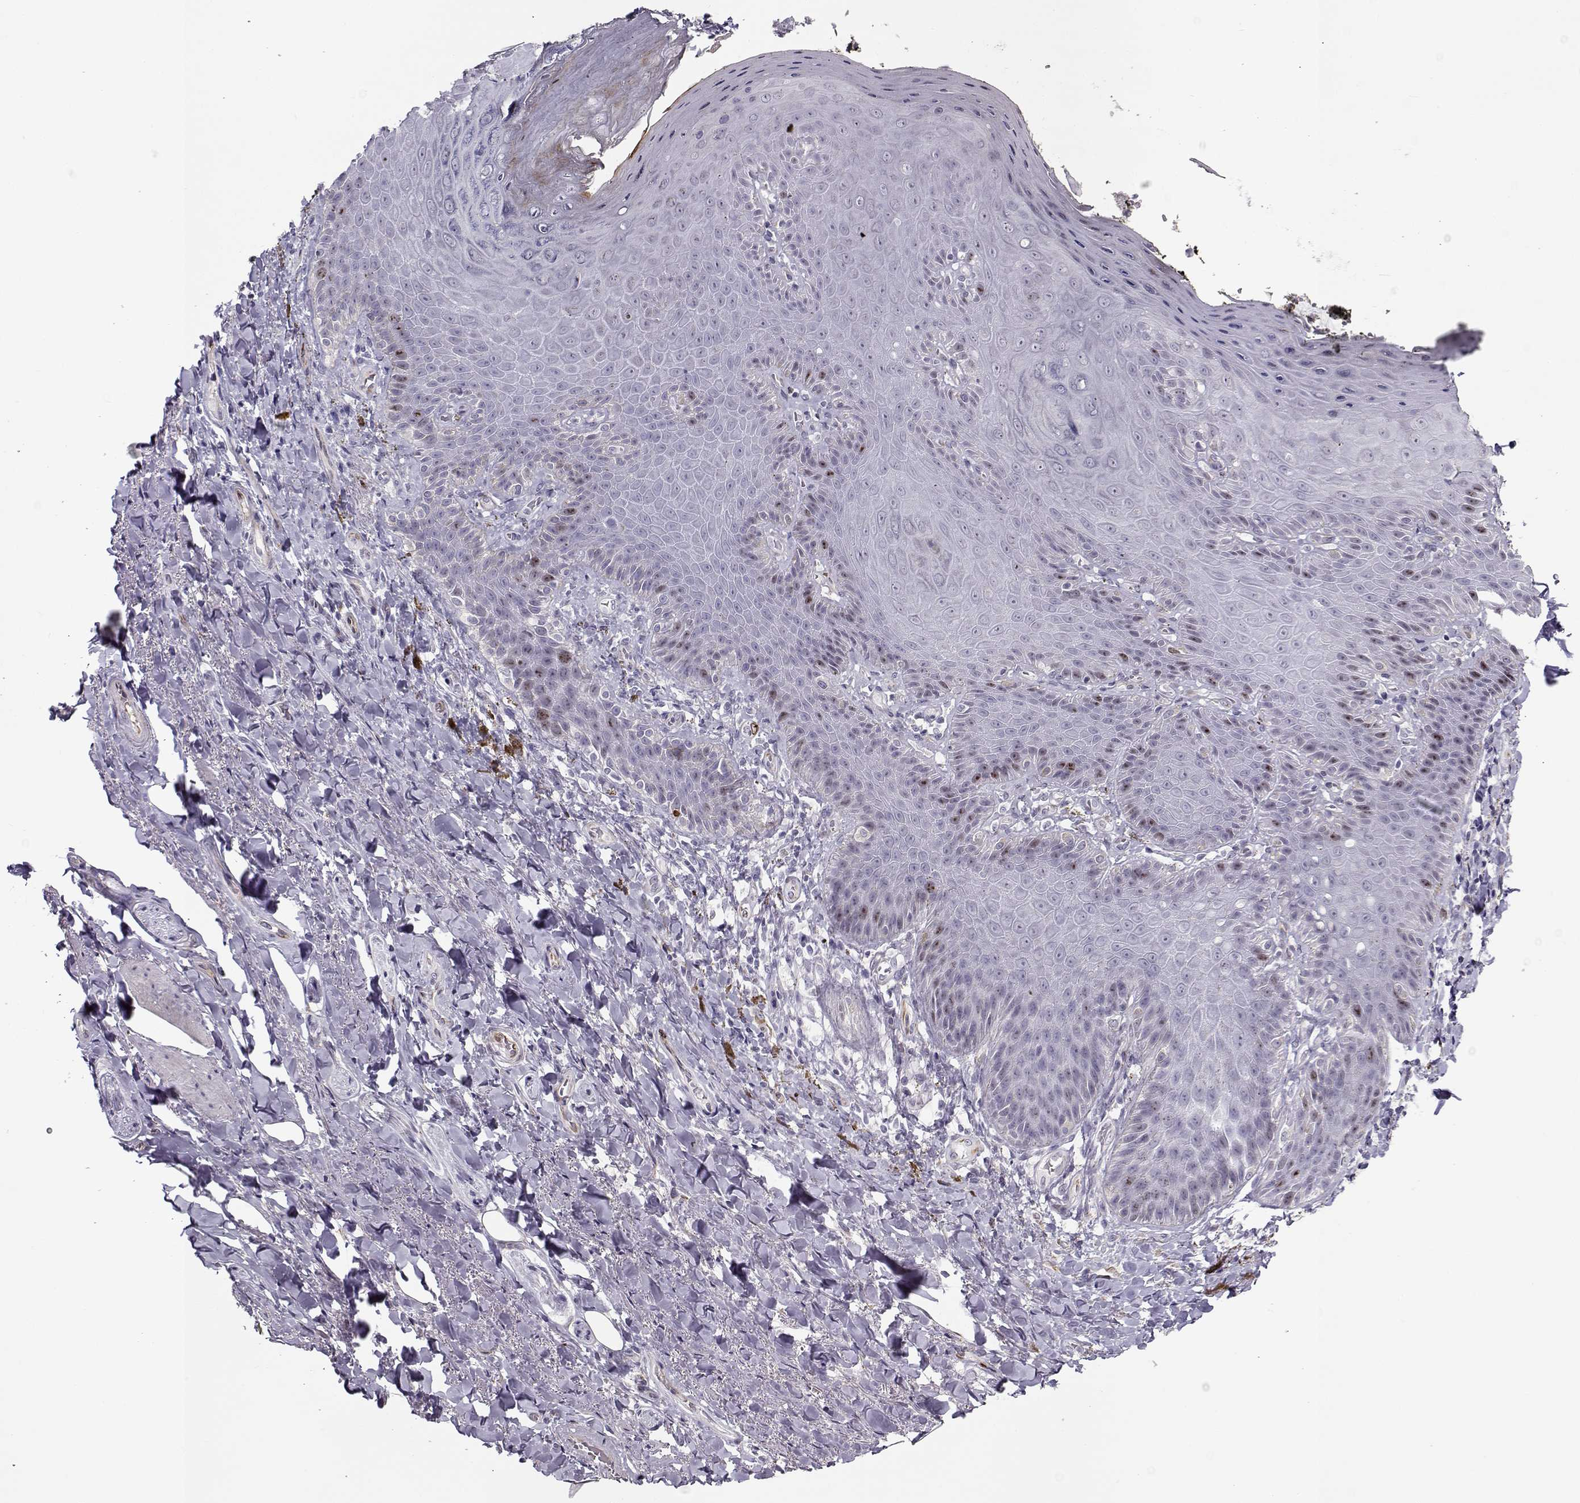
{"staining": {"intensity": "negative", "quantity": "none", "location": "none"}, "tissue": "adipose tissue", "cell_type": "Adipocytes", "image_type": "normal", "snomed": [{"axis": "morphology", "description": "Normal tissue, NOS"}, {"axis": "topography", "description": "Anal"}, {"axis": "topography", "description": "Peripheral nerve tissue"}], "caption": "This is a image of immunohistochemistry staining of normal adipose tissue, which shows no staining in adipocytes.", "gene": "NPW", "patient": {"sex": "male", "age": 53}}